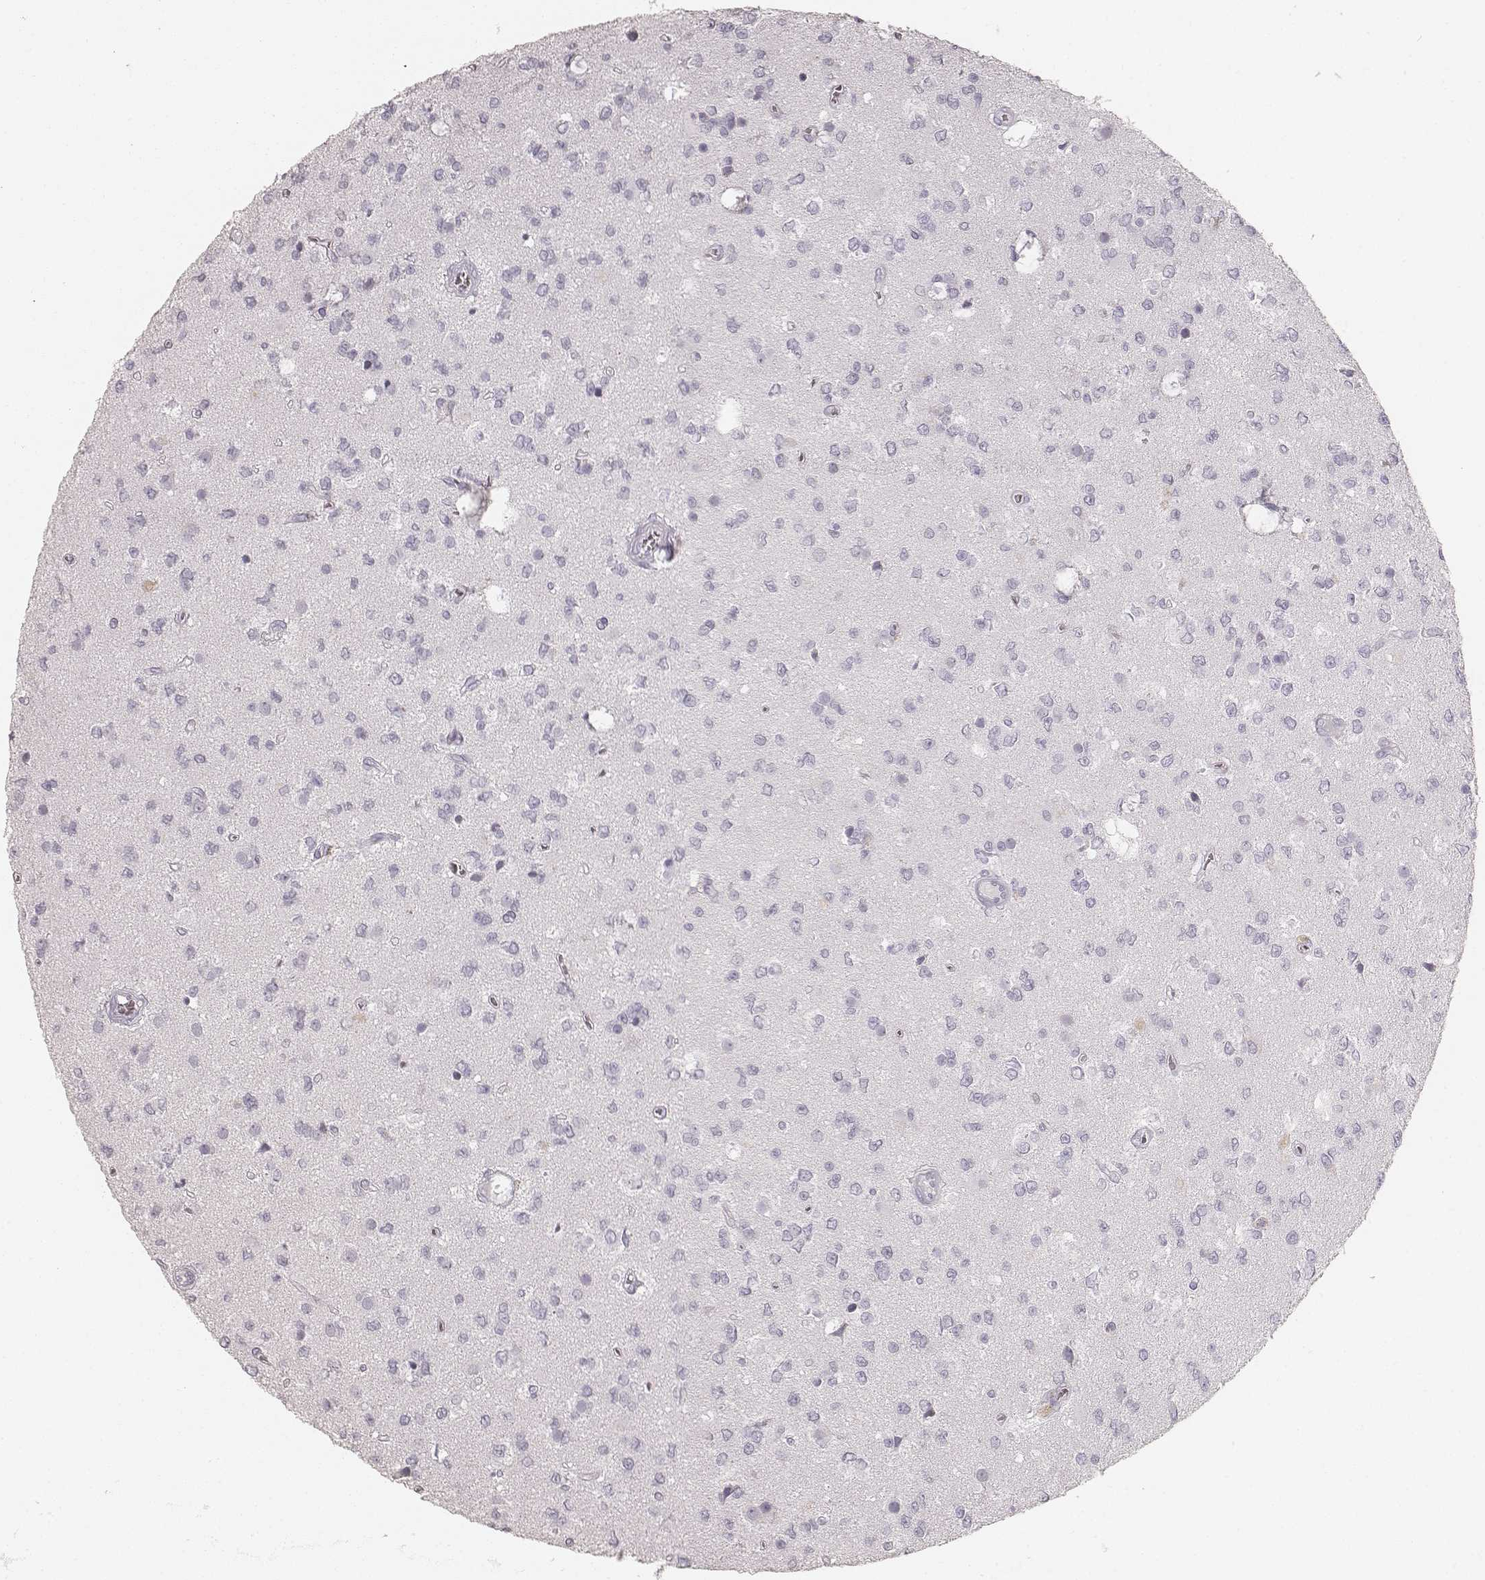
{"staining": {"intensity": "negative", "quantity": "none", "location": "none"}, "tissue": "glioma", "cell_type": "Tumor cells", "image_type": "cancer", "snomed": [{"axis": "morphology", "description": "Glioma, malignant, Low grade"}, {"axis": "topography", "description": "Brain"}], "caption": "An image of low-grade glioma (malignant) stained for a protein reveals no brown staining in tumor cells.", "gene": "KRT34", "patient": {"sex": "female", "age": 45}}